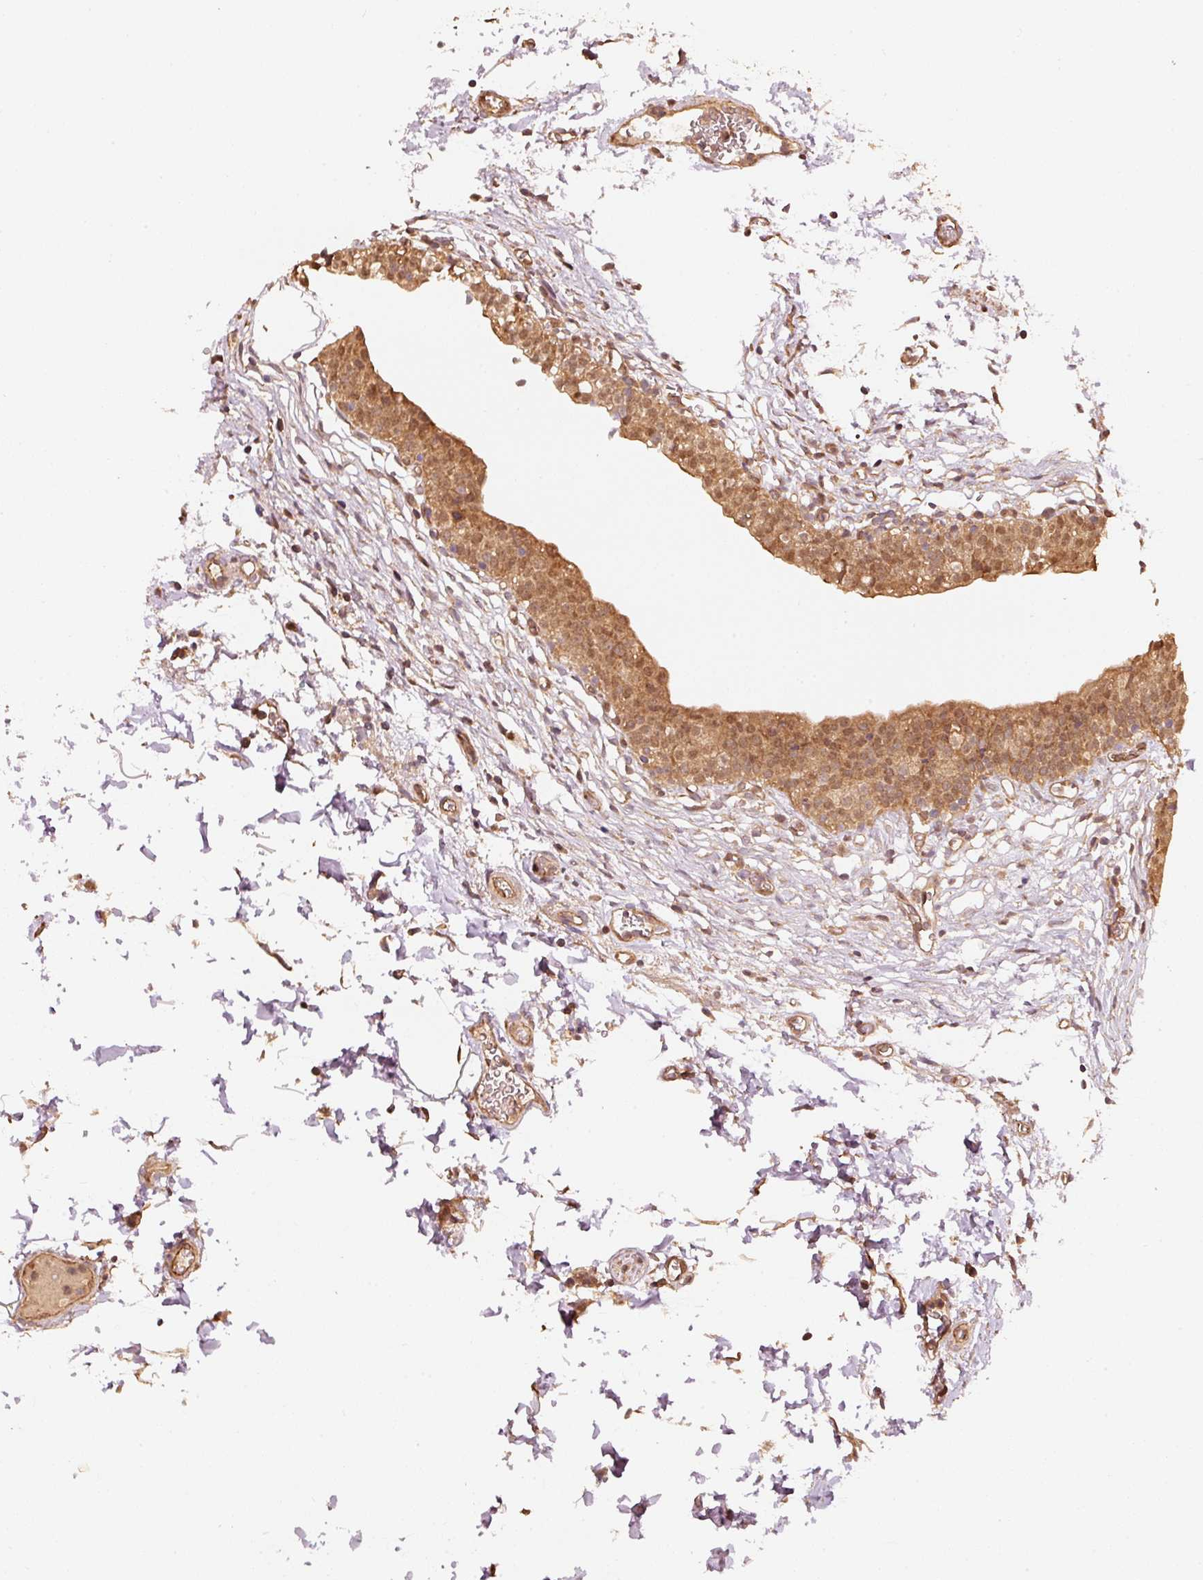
{"staining": {"intensity": "strong", "quantity": ">75%", "location": "cytoplasmic/membranous,nuclear"}, "tissue": "urinary bladder", "cell_type": "Urothelial cells", "image_type": "normal", "snomed": [{"axis": "morphology", "description": "Normal tissue, NOS"}, {"axis": "topography", "description": "Urinary bladder"}, {"axis": "topography", "description": "Peripheral nerve tissue"}], "caption": "Urinary bladder stained for a protein (brown) exhibits strong cytoplasmic/membranous,nuclear positive positivity in approximately >75% of urothelial cells.", "gene": "STAU1", "patient": {"sex": "male", "age": 55}}